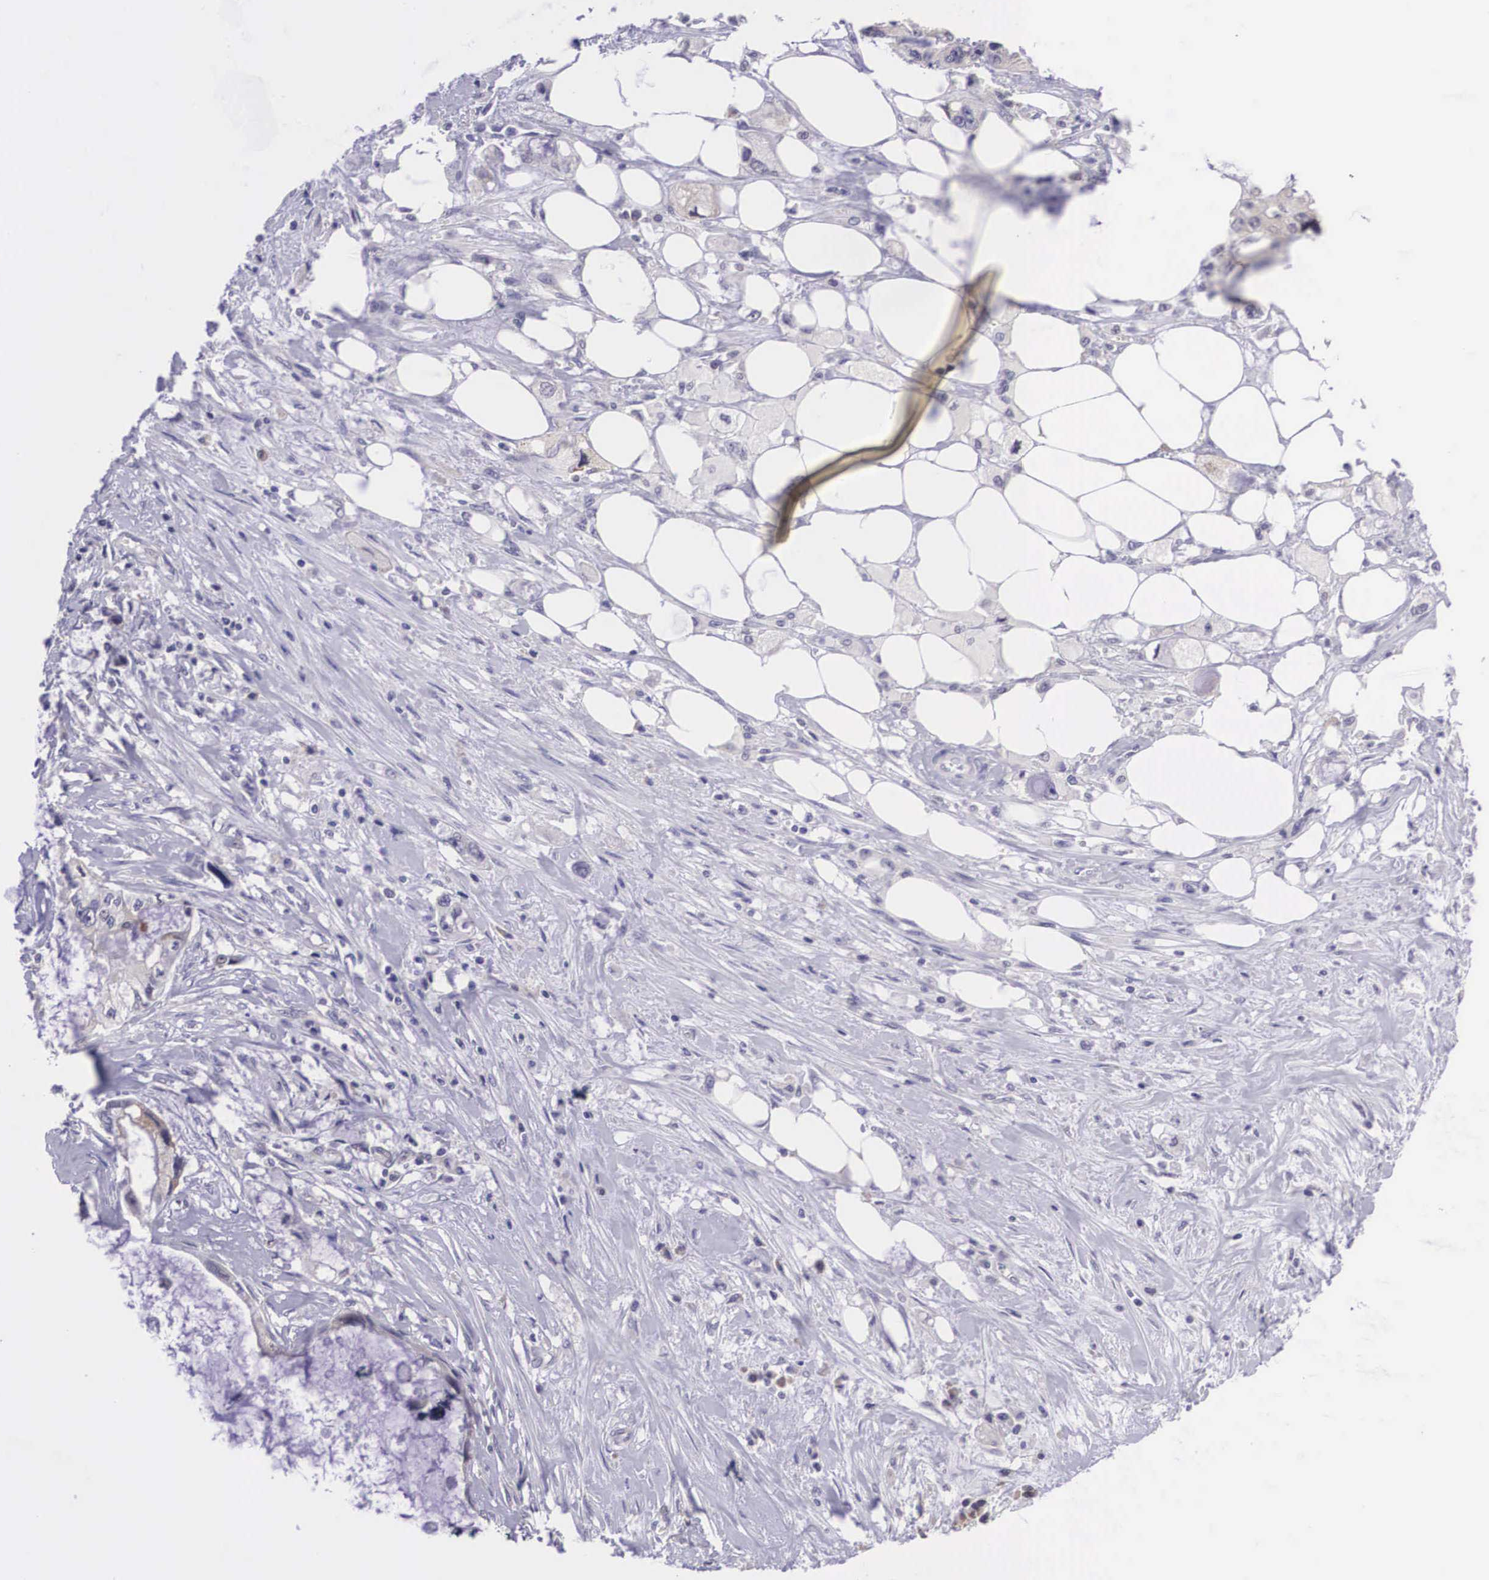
{"staining": {"intensity": "negative", "quantity": "none", "location": "none"}, "tissue": "pancreatic cancer", "cell_type": "Tumor cells", "image_type": "cancer", "snomed": [{"axis": "morphology", "description": "Adenocarcinoma, NOS"}, {"axis": "topography", "description": "Pancreas"}, {"axis": "topography", "description": "Stomach, upper"}], "caption": "Human adenocarcinoma (pancreatic) stained for a protein using IHC displays no staining in tumor cells.", "gene": "ARG2", "patient": {"sex": "male", "age": 77}}